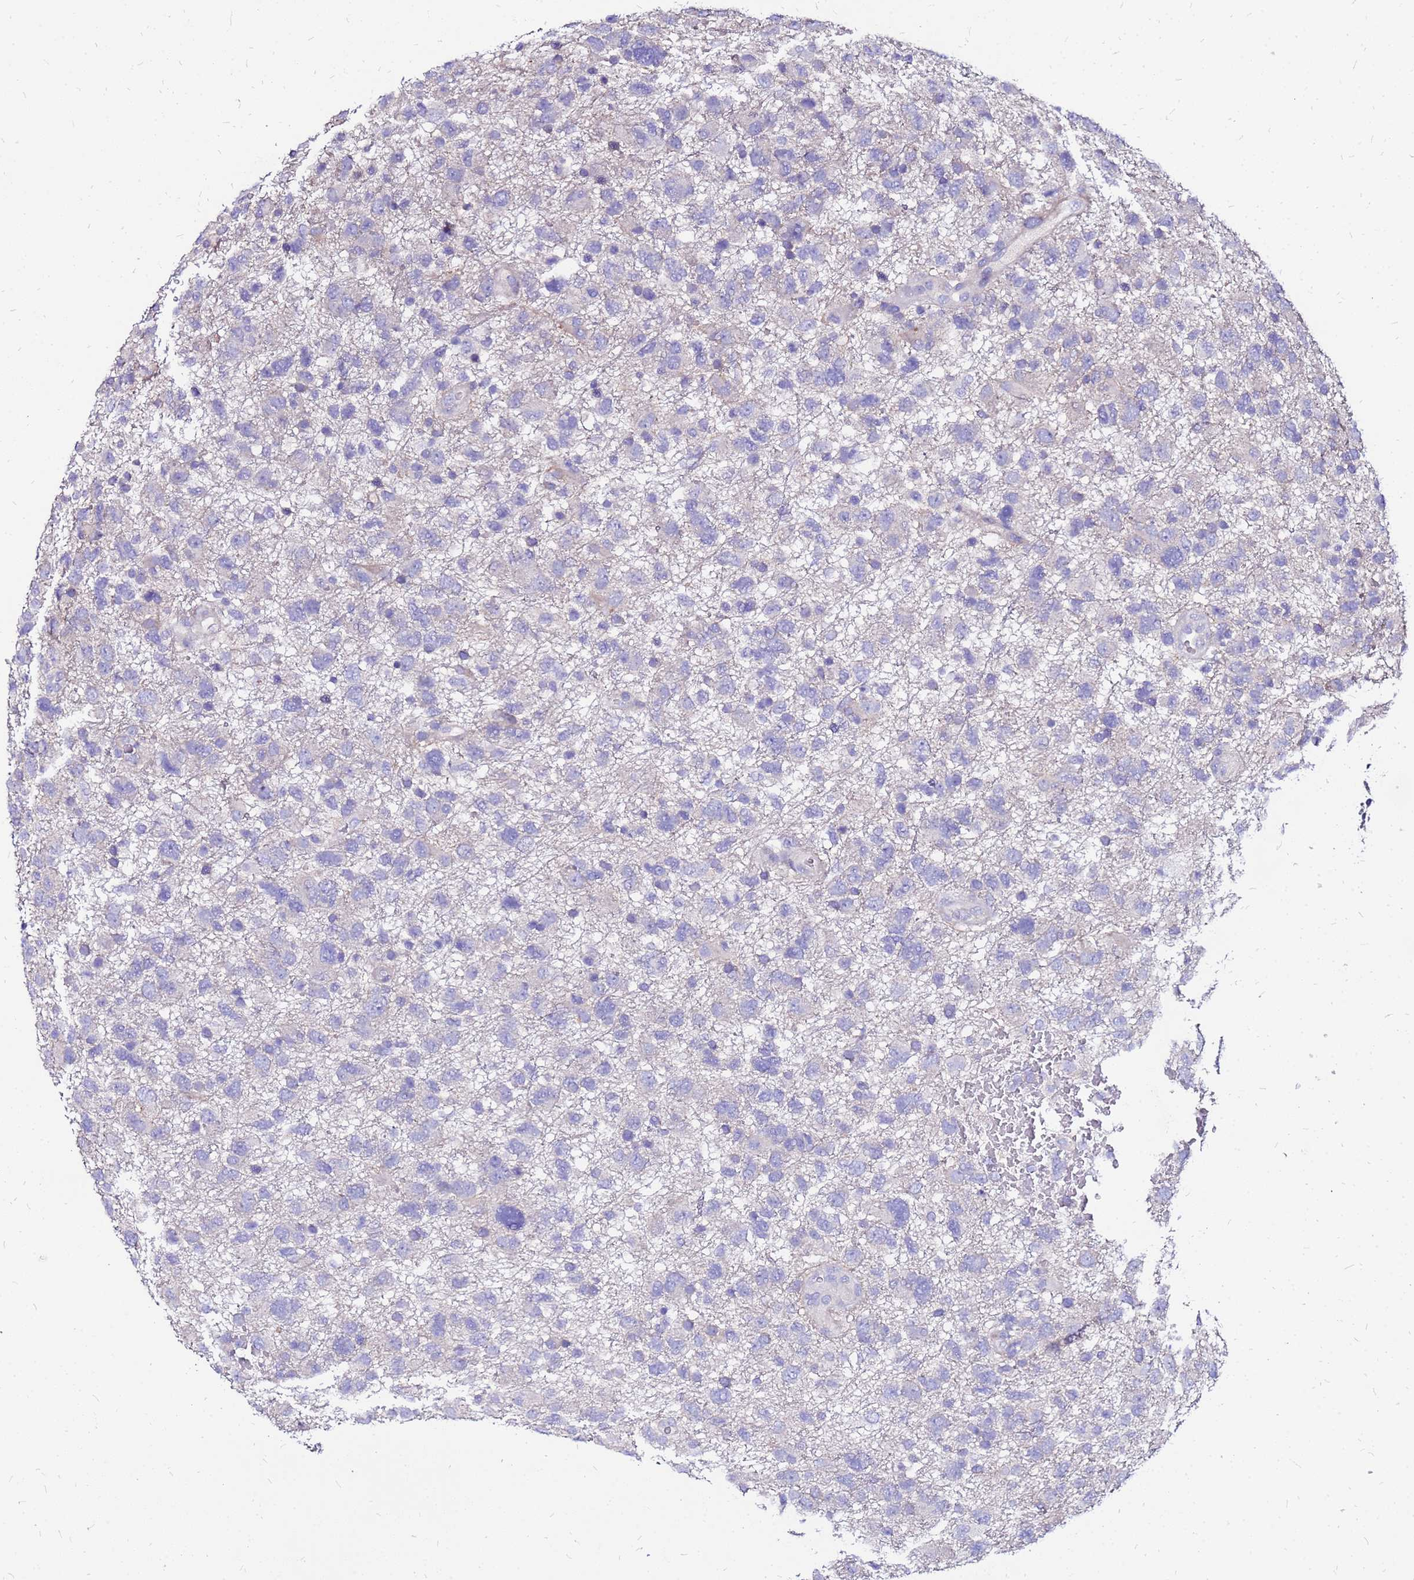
{"staining": {"intensity": "negative", "quantity": "none", "location": "none"}, "tissue": "glioma", "cell_type": "Tumor cells", "image_type": "cancer", "snomed": [{"axis": "morphology", "description": "Glioma, malignant, High grade"}, {"axis": "topography", "description": "Brain"}], "caption": "There is no significant positivity in tumor cells of malignant glioma (high-grade).", "gene": "ARHGEF5", "patient": {"sex": "male", "age": 61}}